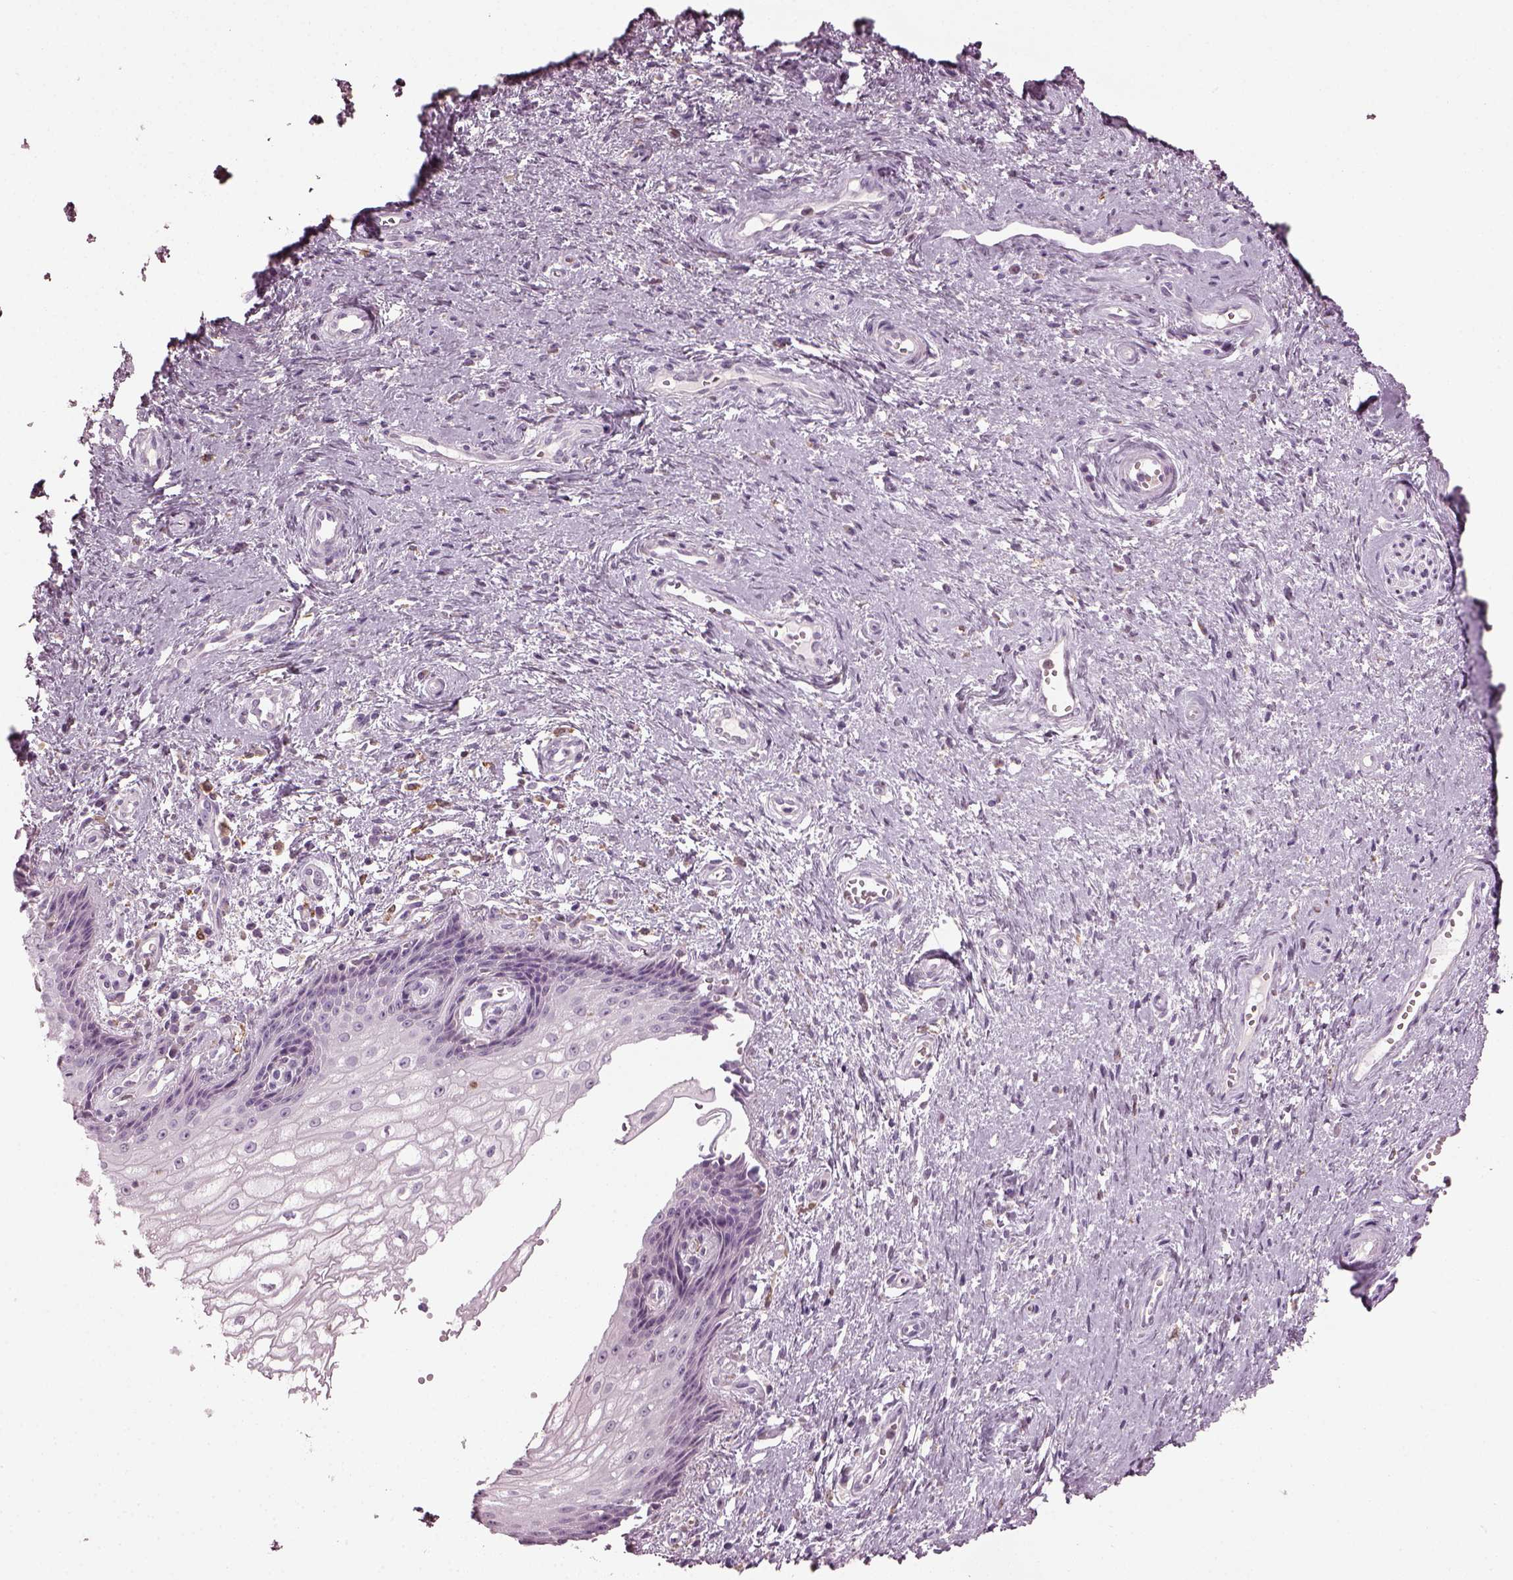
{"staining": {"intensity": "negative", "quantity": "none", "location": "none"}, "tissue": "cervical cancer", "cell_type": "Tumor cells", "image_type": "cancer", "snomed": [{"axis": "morphology", "description": "Squamous cell carcinoma, NOS"}, {"axis": "topography", "description": "Cervix"}], "caption": "Cervical squamous cell carcinoma stained for a protein using immunohistochemistry (IHC) exhibits no expression tumor cells.", "gene": "TMEM231", "patient": {"sex": "female", "age": 30}}